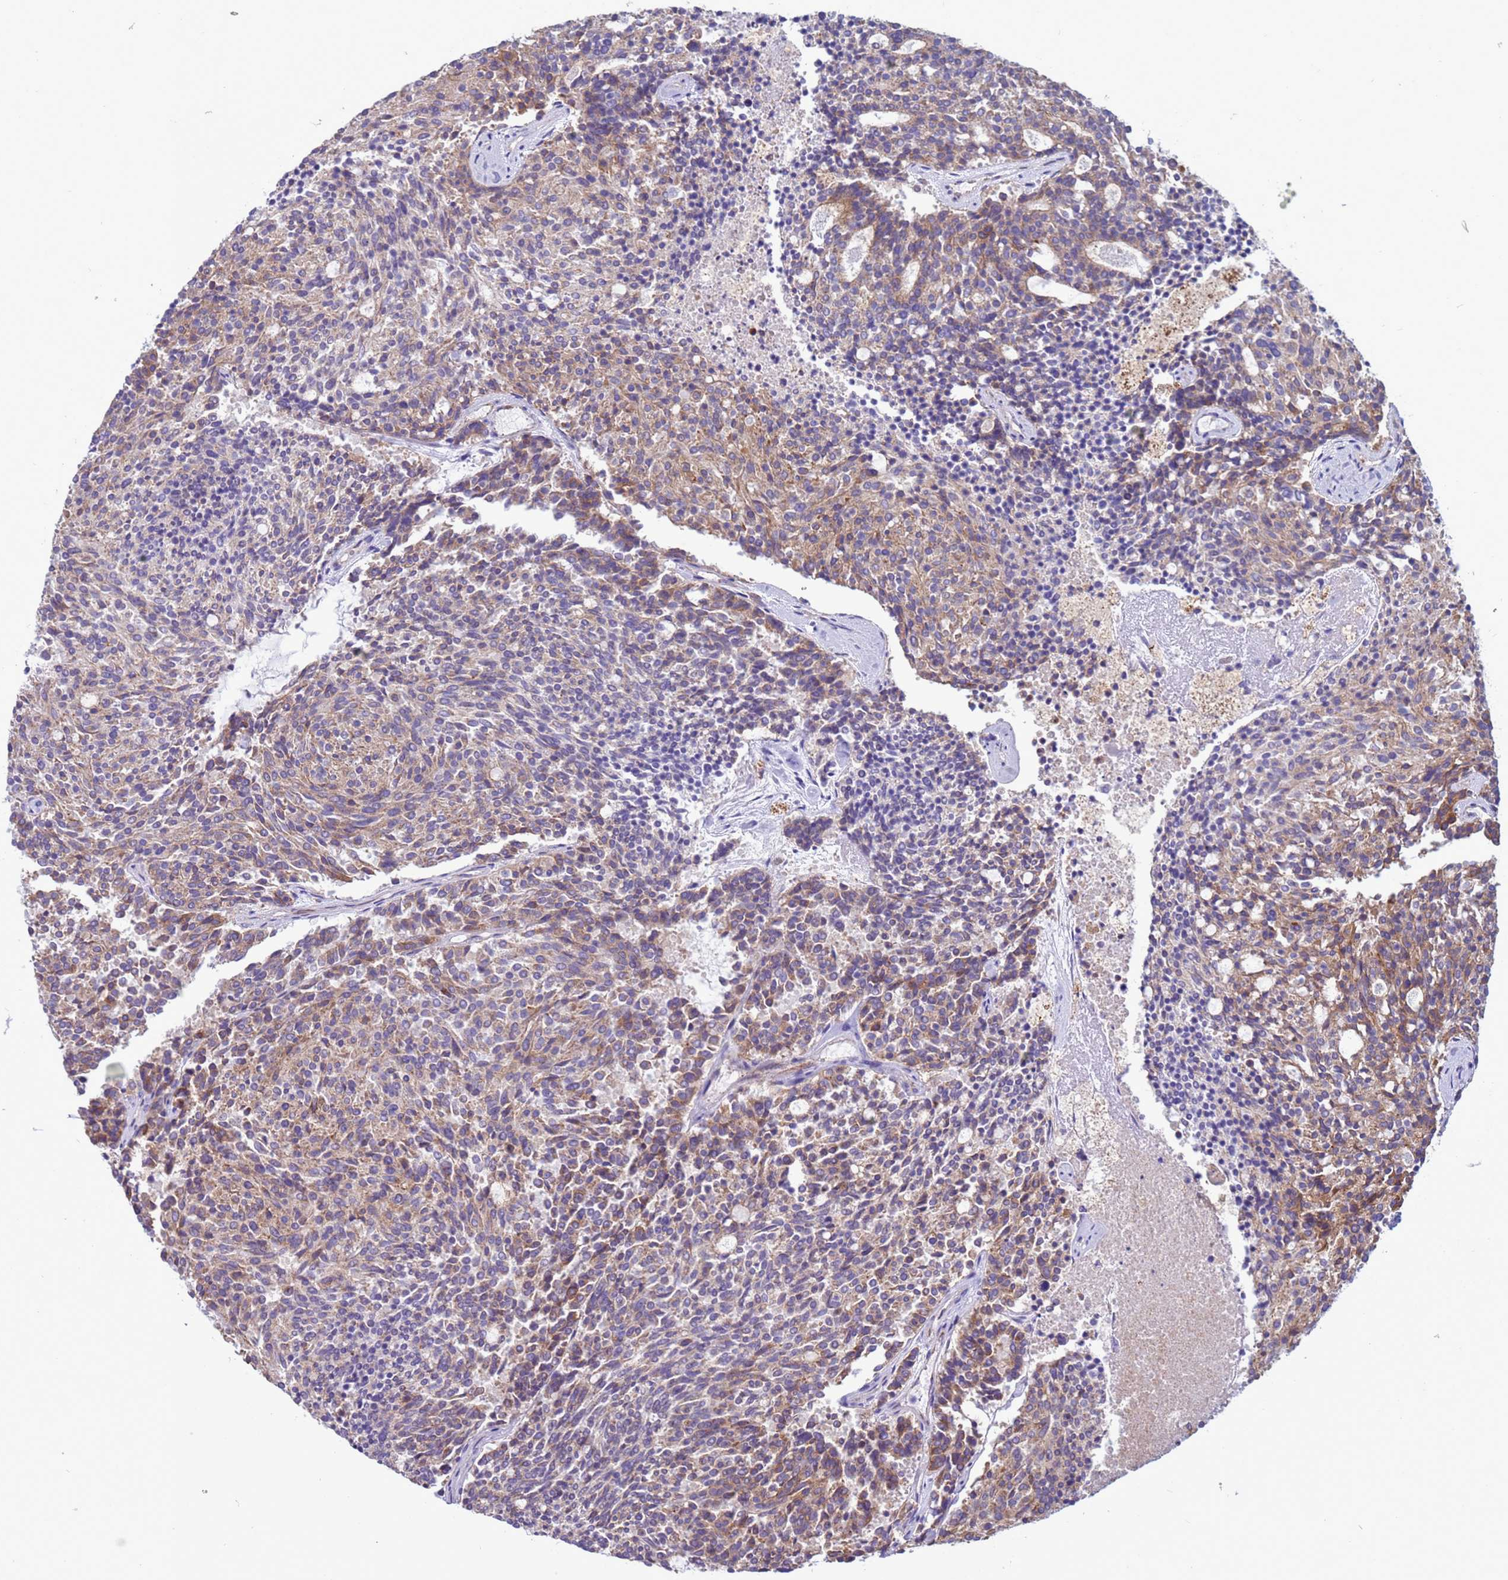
{"staining": {"intensity": "moderate", "quantity": "25%-75%", "location": "cytoplasmic/membranous"}, "tissue": "carcinoid", "cell_type": "Tumor cells", "image_type": "cancer", "snomed": [{"axis": "morphology", "description": "Carcinoid, malignant, NOS"}, {"axis": "topography", "description": "Pancreas"}], "caption": "The photomicrograph displays staining of malignant carcinoid, revealing moderate cytoplasmic/membranous protein expression (brown color) within tumor cells.", "gene": "NCALD", "patient": {"sex": "female", "age": 54}}